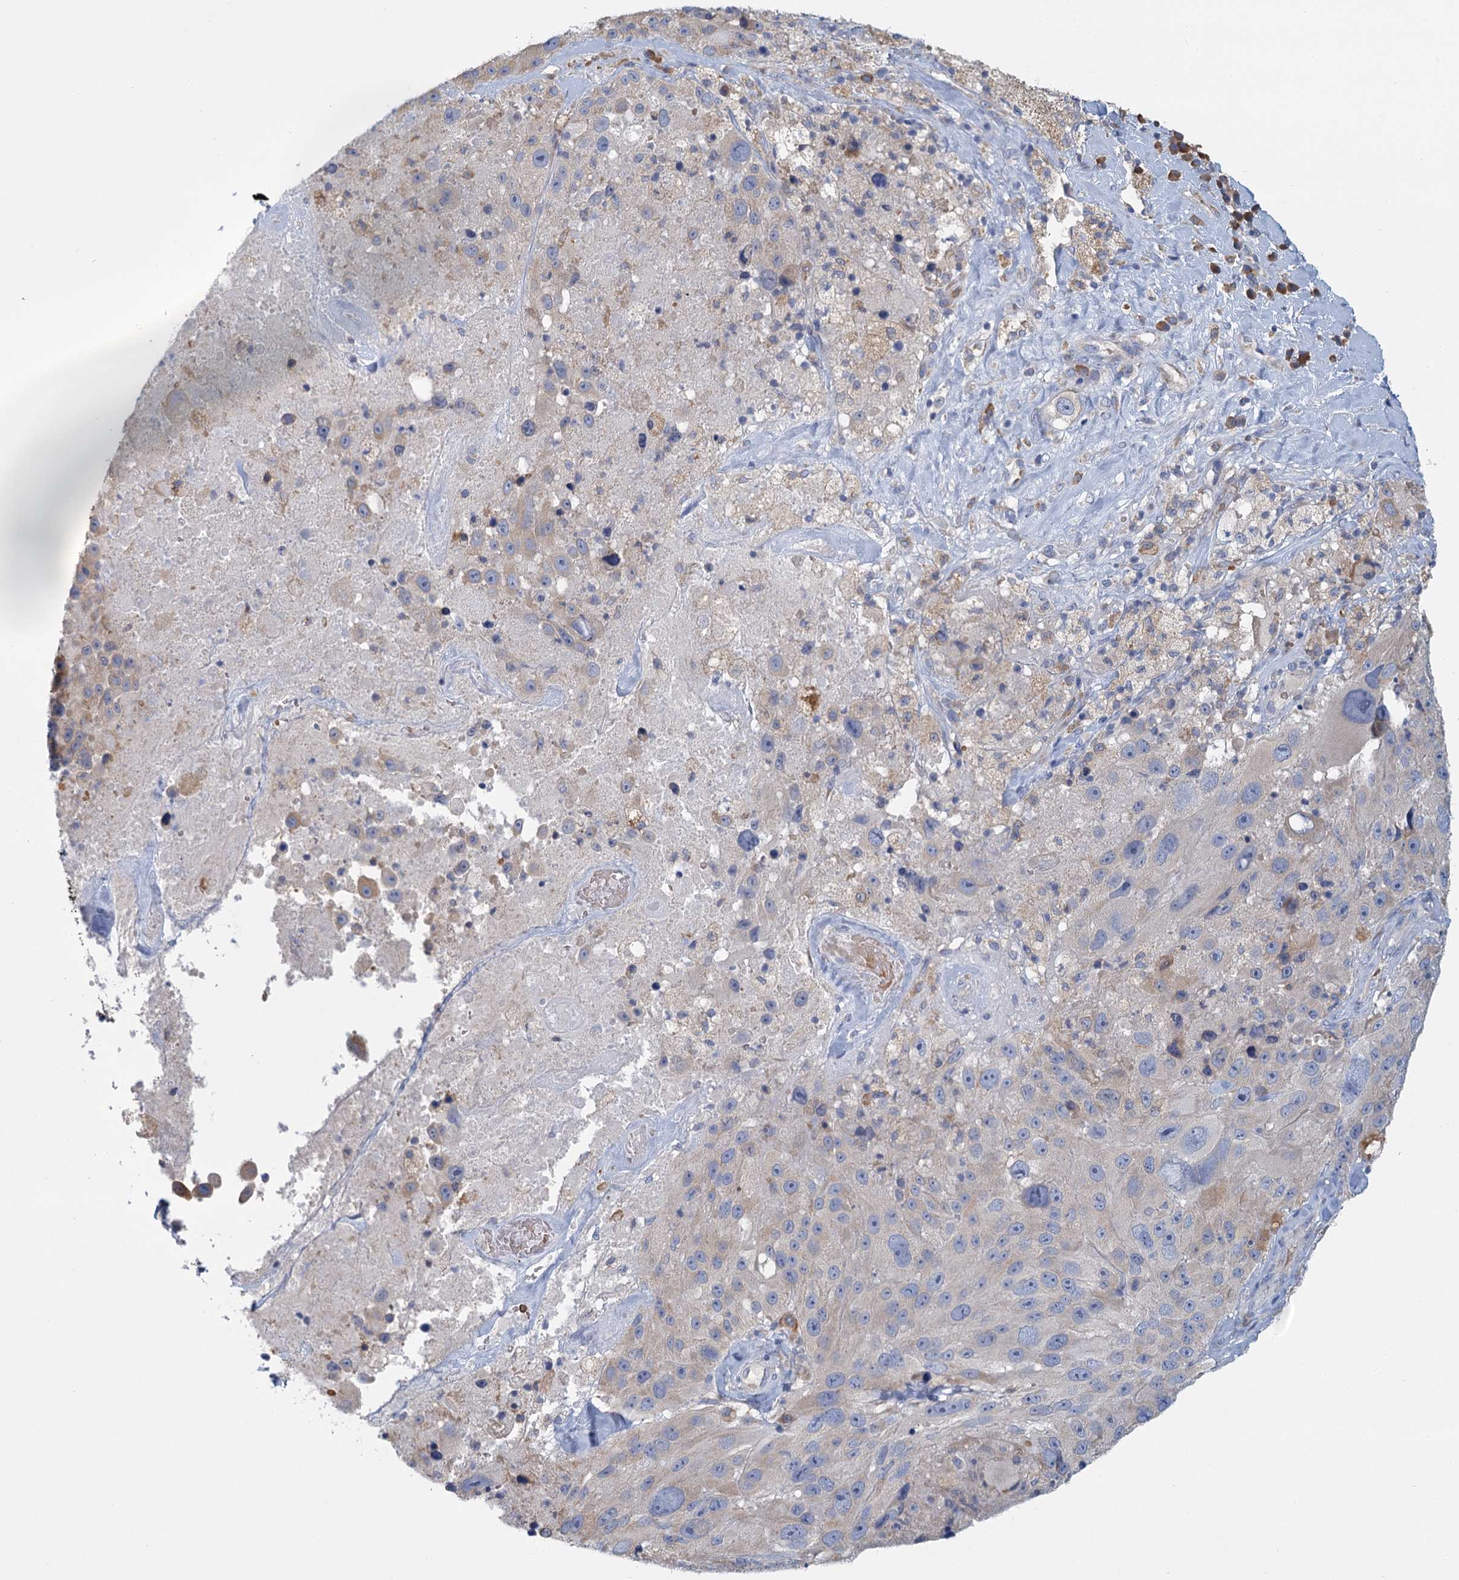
{"staining": {"intensity": "negative", "quantity": "none", "location": "none"}, "tissue": "melanoma", "cell_type": "Tumor cells", "image_type": "cancer", "snomed": [{"axis": "morphology", "description": "Malignant melanoma, Metastatic site"}, {"axis": "topography", "description": "Lymph node"}], "caption": "Immunohistochemical staining of human melanoma displays no significant expression in tumor cells.", "gene": "ANKRD16", "patient": {"sex": "male", "age": 62}}